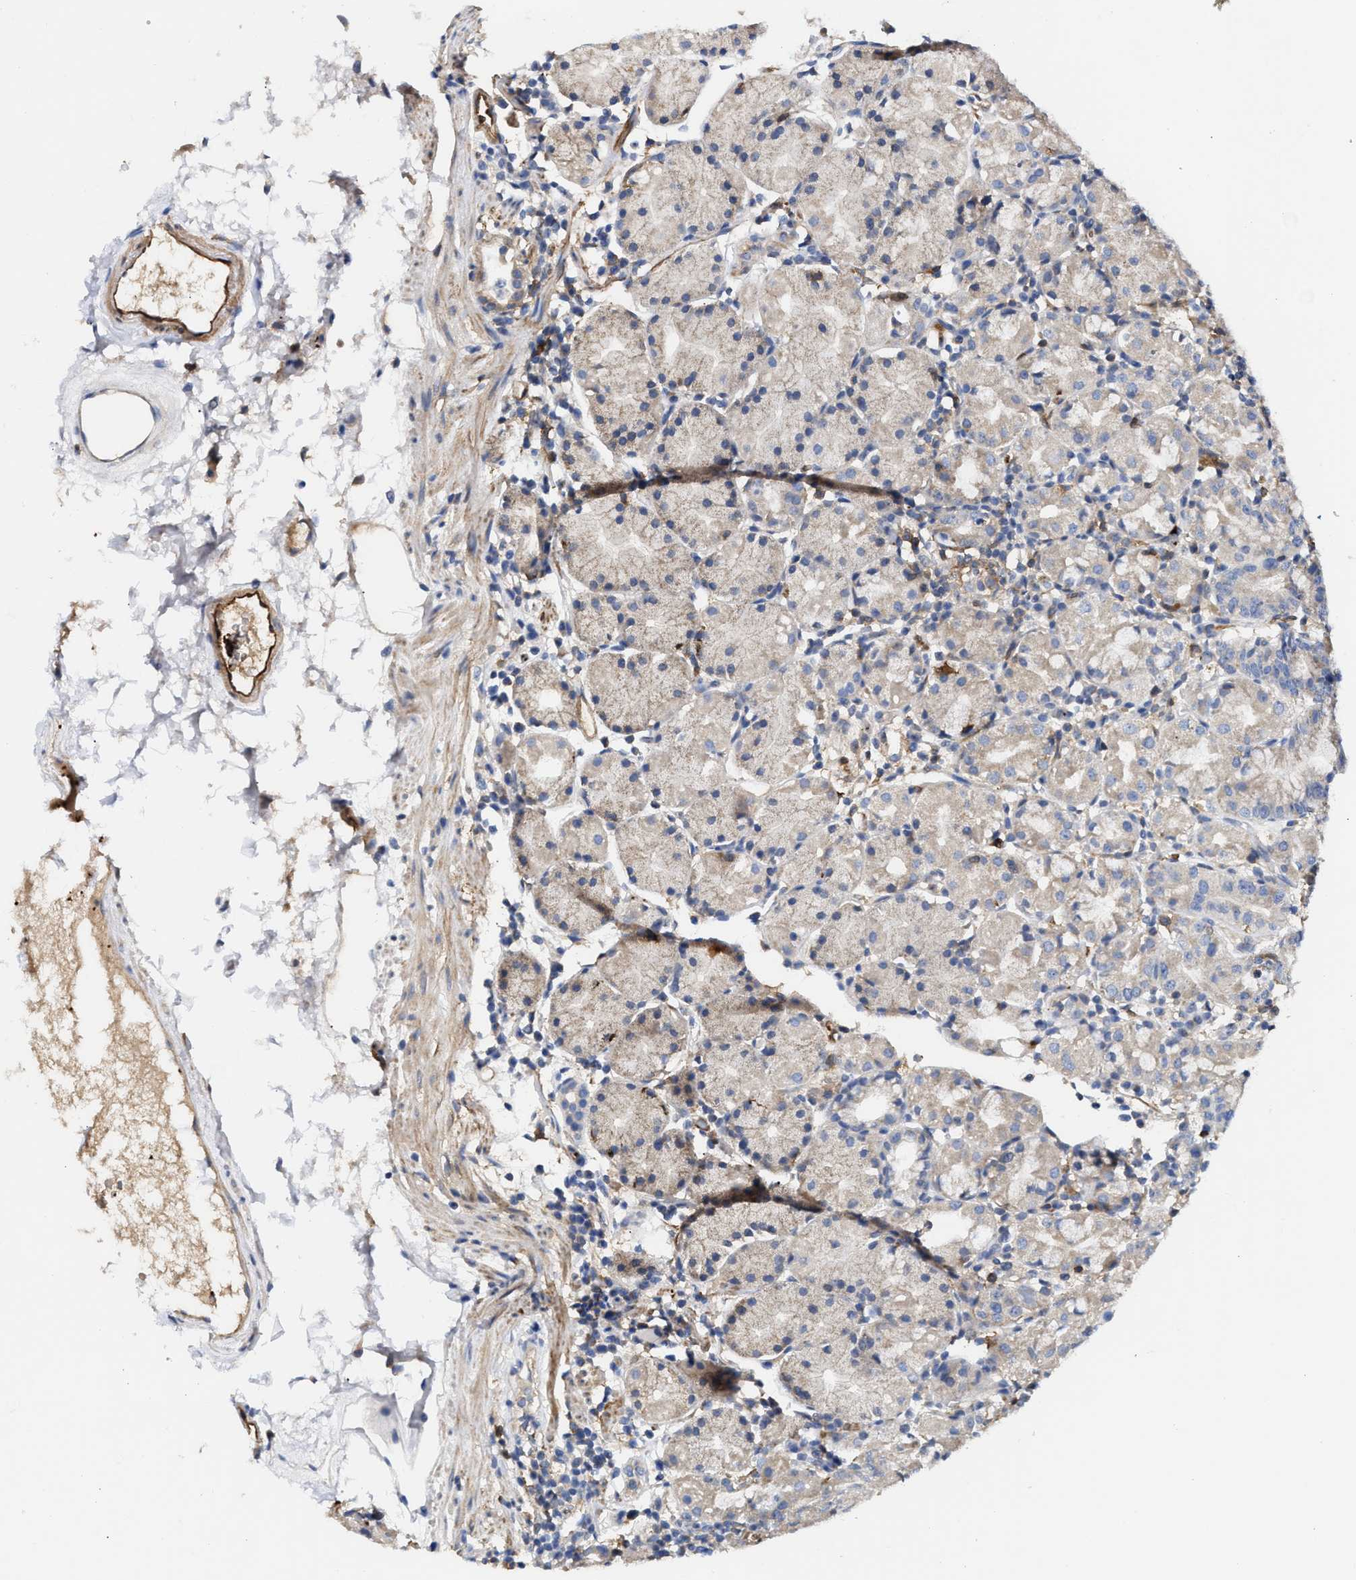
{"staining": {"intensity": "weak", "quantity": "<25%", "location": "cytoplasmic/membranous"}, "tissue": "stomach", "cell_type": "Glandular cells", "image_type": "normal", "snomed": [{"axis": "morphology", "description": "Normal tissue, NOS"}, {"axis": "topography", "description": "Stomach"}, {"axis": "topography", "description": "Stomach, lower"}], "caption": "Immunohistochemistry photomicrograph of normal stomach: stomach stained with DAB displays no significant protein expression in glandular cells. (Stains: DAB (3,3'-diaminobenzidine) IHC with hematoxylin counter stain, Microscopy: brightfield microscopy at high magnification).", "gene": "HS3ST5", "patient": {"sex": "female", "age": 75}}